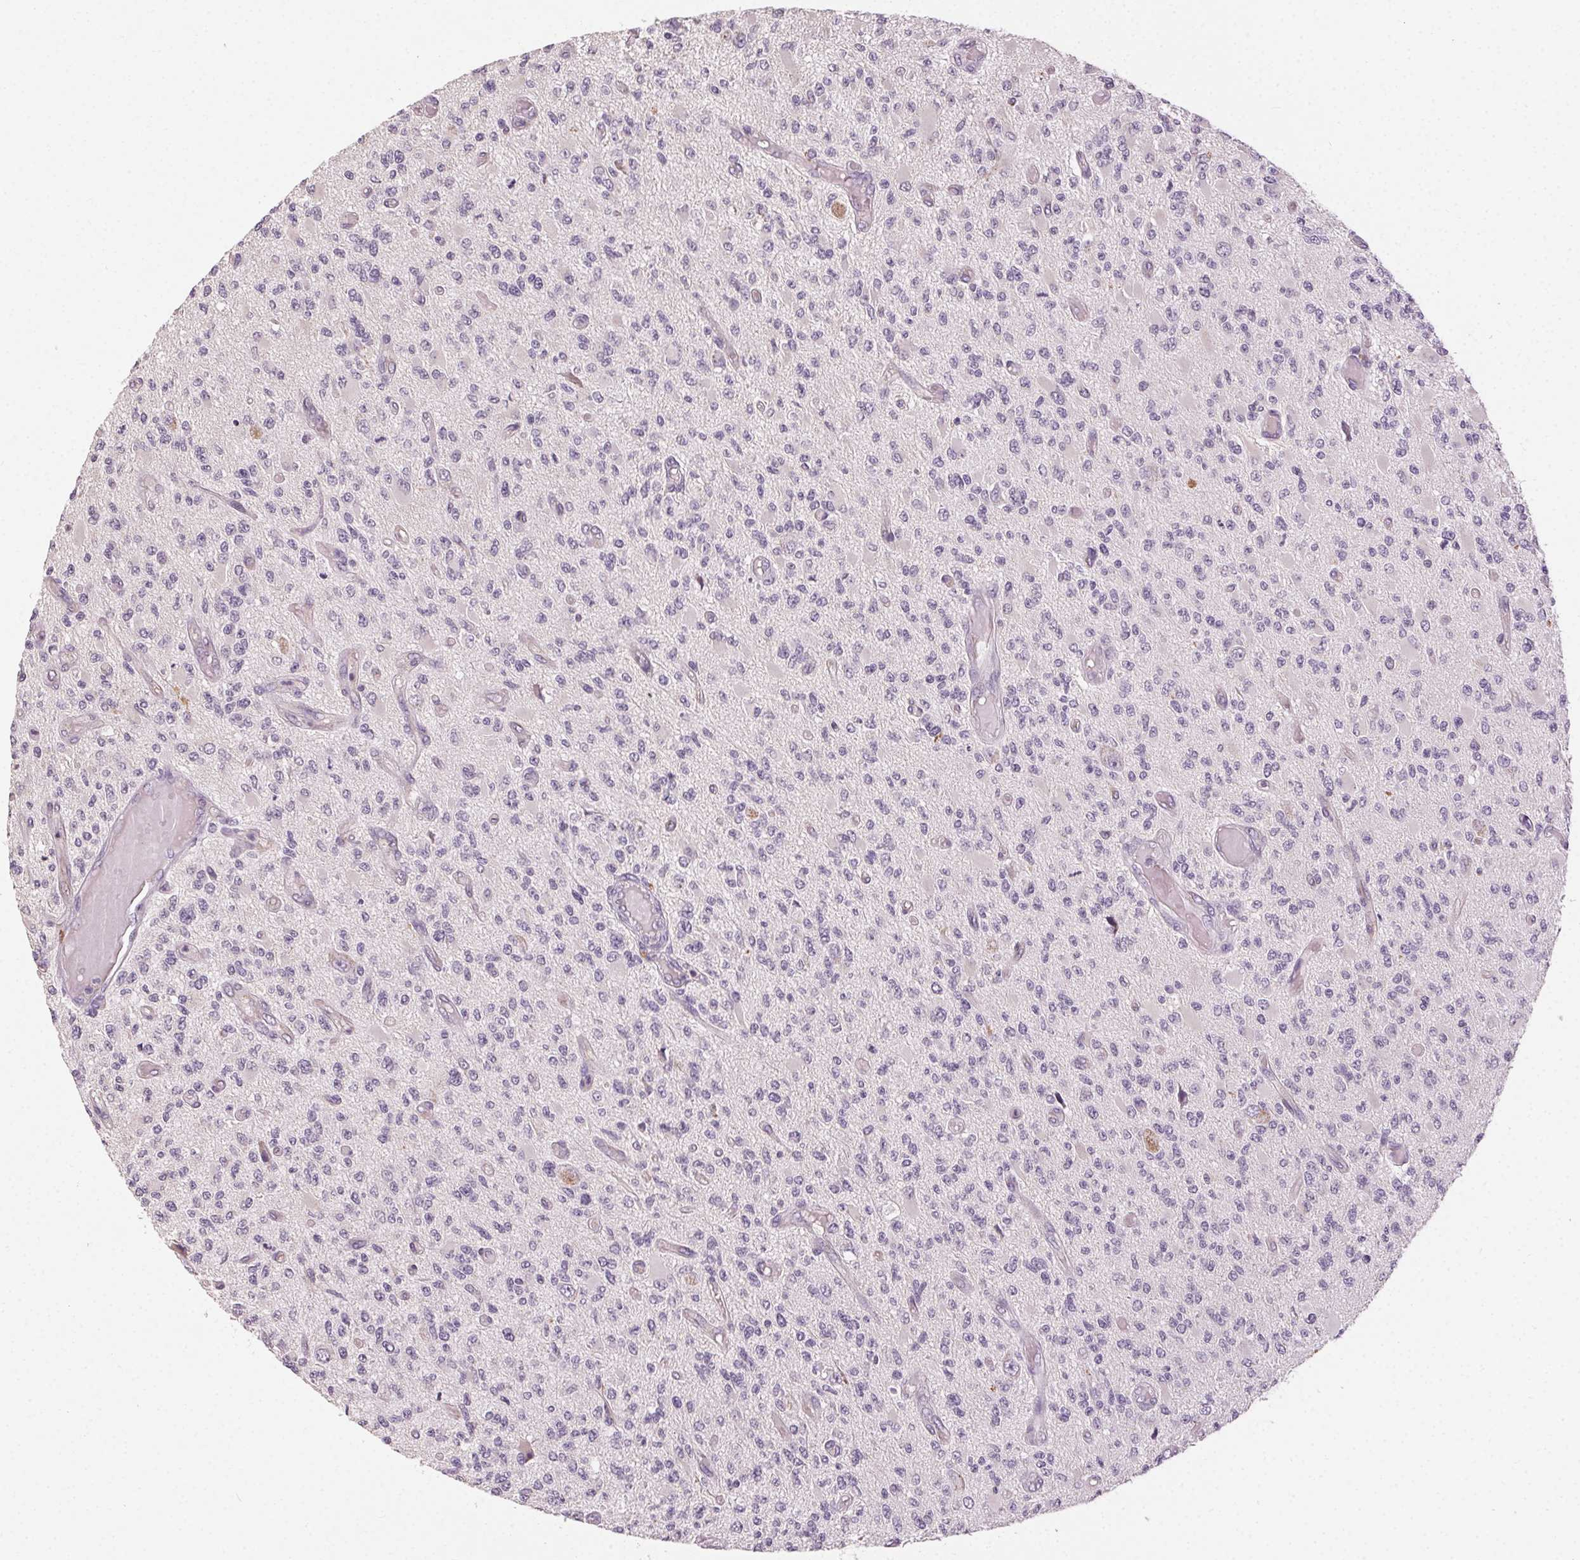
{"staining": {"intensity": "negative", "quantity": "none", "location": "none"}, "tissue": "glioma", "cell_type": "Tumor cells", "image_type": "cancer", "snomed": [{"axis": "morphology", "description": "Glioma, malignant, High grade"}, {"axis": "topography", "description": "Brain"}], "caption": "A micrograph of glioma stained for a protein exhibits no brown staining in tumor cells.", "gene": "CLTRN", "patient": {"sex": "female", "age": 63}}